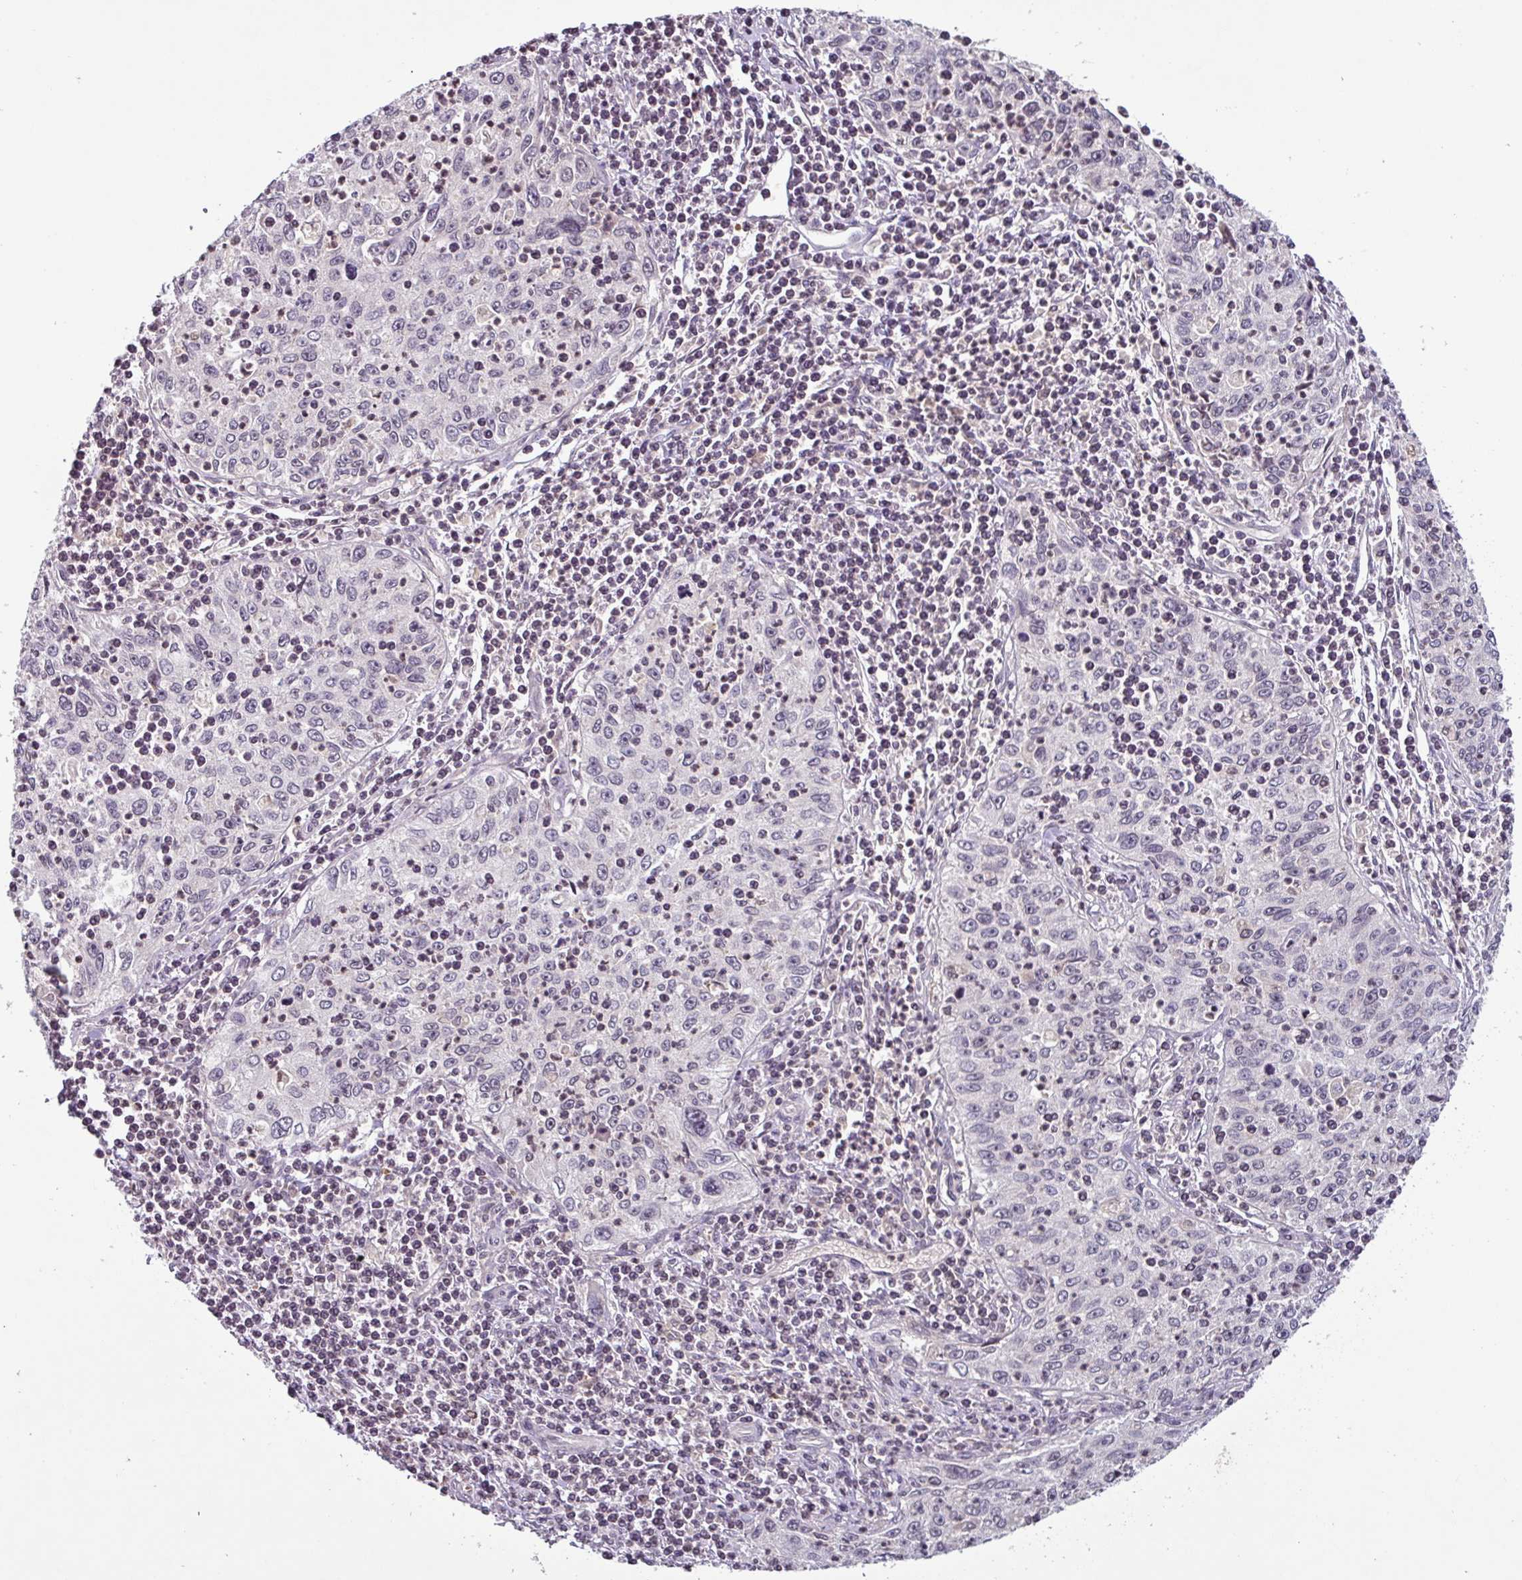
{"staining": {"intensity": "negative", "quantity": "none", "location": "none"}, "tissue": "cervical cancer", "cell_type": "Tumor cells", "image_type": "cancer", "snomed": [{"axis": "morphology", "description": "Squamous cell carcinoma, NOS"}, {"axis": "topography", "description": "Cervix"}], "caption": "This is a histopathology image of IHC staining of squamous cell carcinoma (cervical), which shows no expression in tumor cells.", "gene": "SLC5A10", "patient": {"sex": "female", "age": 30}}